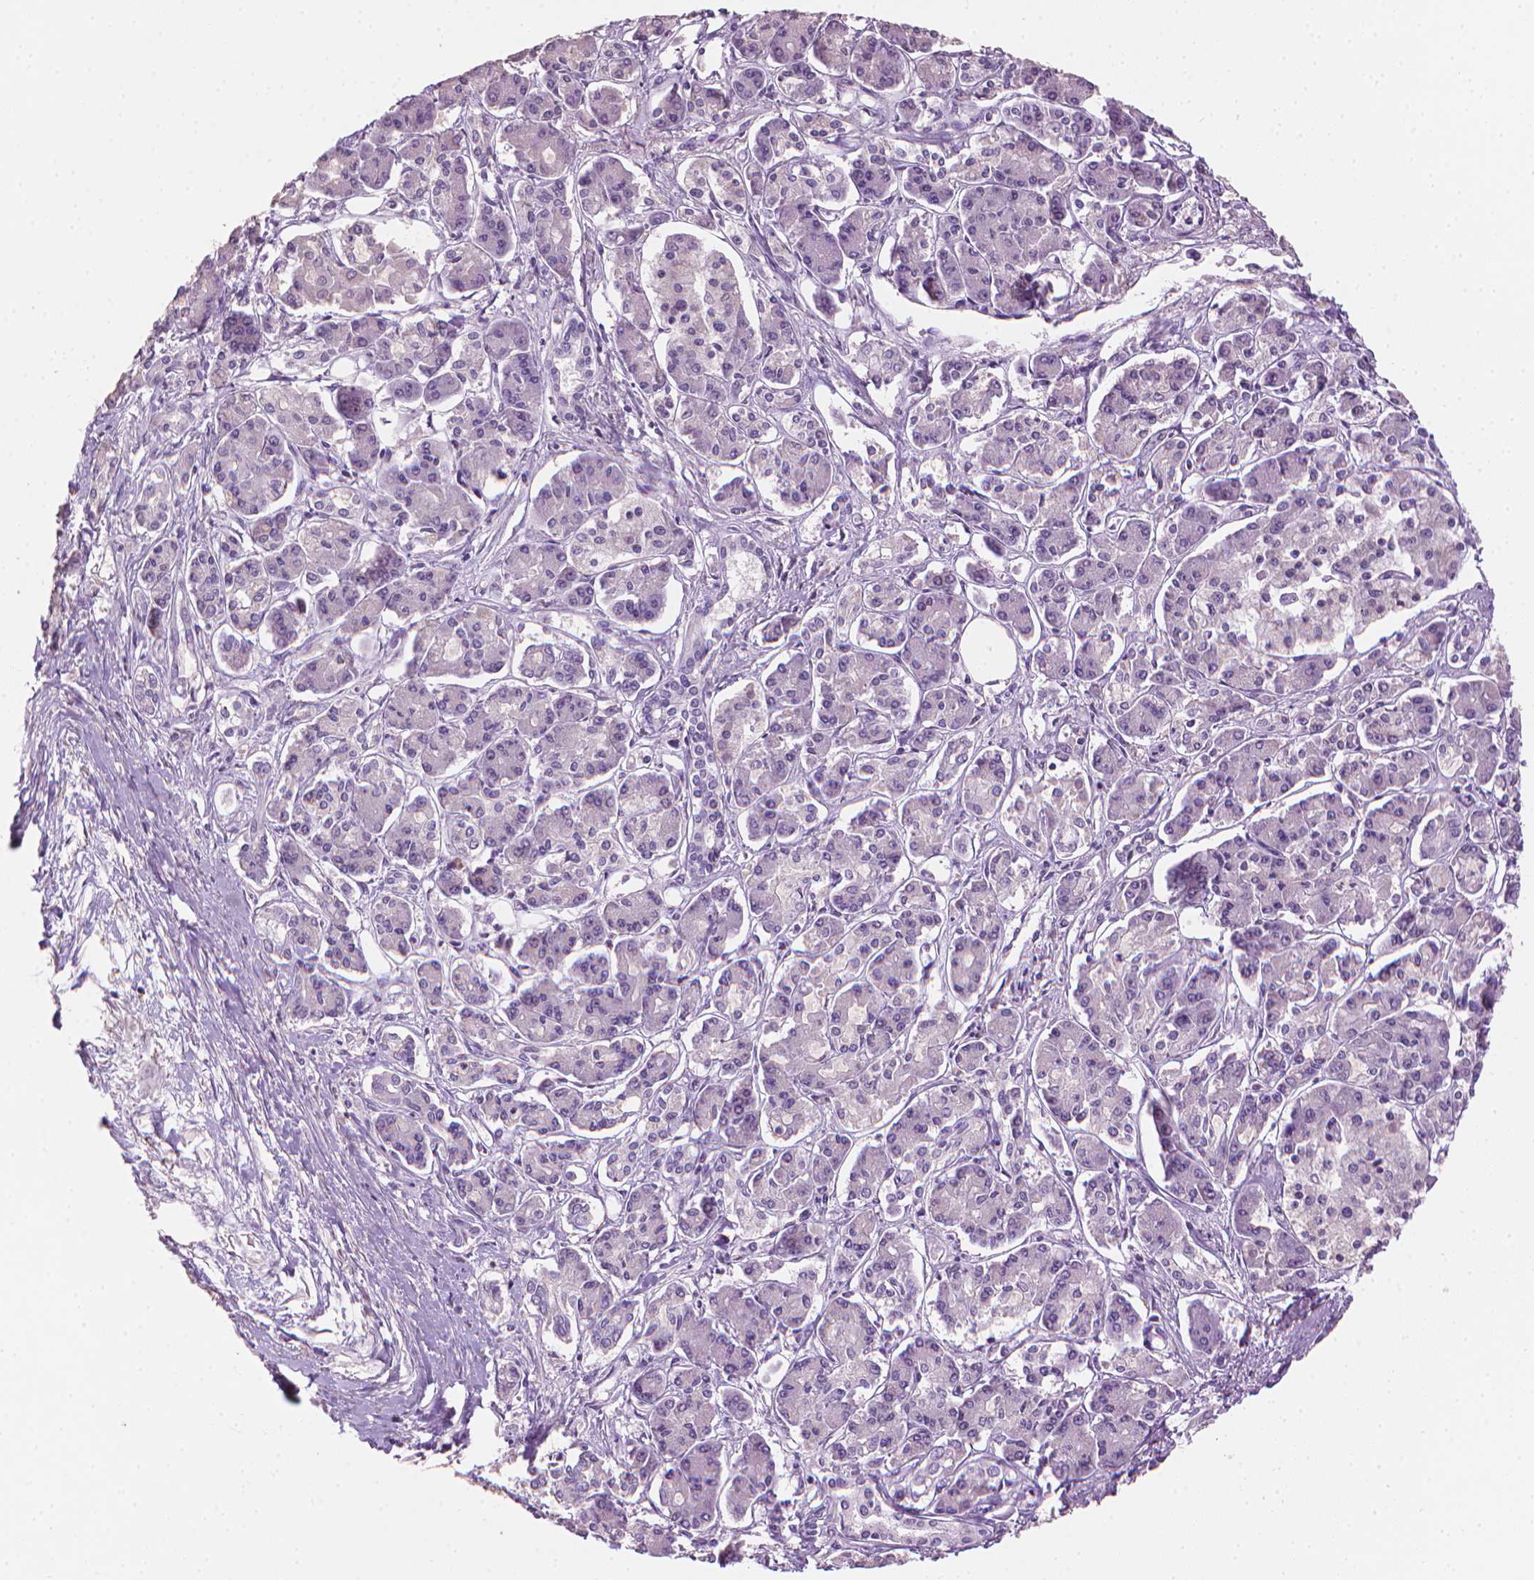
{"staining": {"intensity": "negative", "quantity": "none", "location": "none"}, "tissue": "pancreatic cancer", "cell_type": "Tumor cells", "image_type": "cancer", "snomed": [{"axis": "morphology", "description": "Adenocarcinoma, NOS"}, {"axis": "topography", "description": "Pancreas"}], "caption": "Immunohistochemistry of pancreatic cancer (adenocarcinoma) exhibits no expression in tumor cells. (DAB immunohistochemistry (IHC) with hematoxylin counter stain).", "gene": "MLANA", "patient": {"sex": "male", "age": 85}}